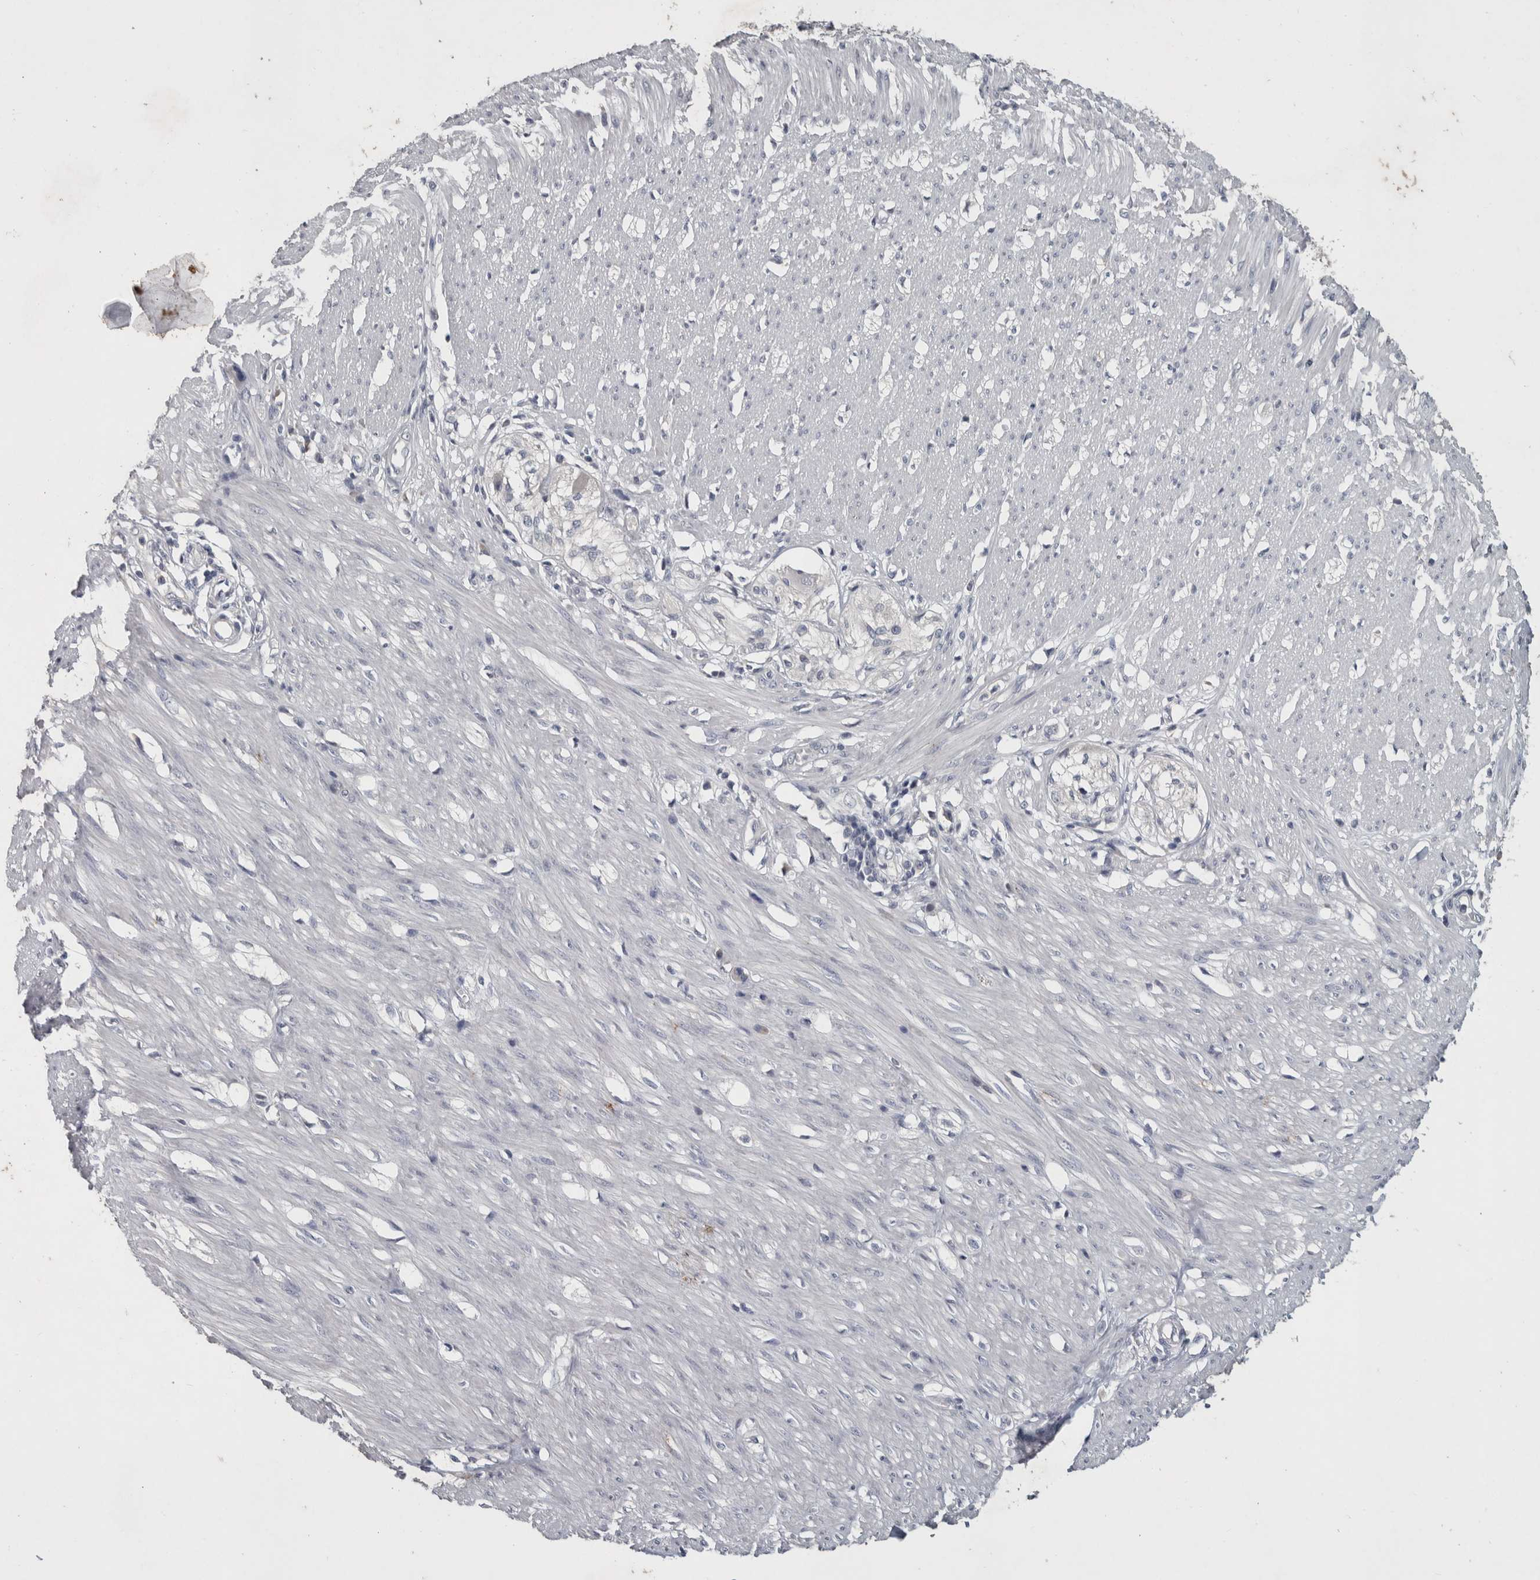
{"staining": {"intensity": "negative", "quantity": "none", "location": "none"}, "tissue": "smooth muscle", "cell_type": "Smooth muscle cells", "image_type": "normal", "snomed": [{"axis": "morphology", "description": "Normal tissue, NOS"}, {"axis": "morphology", "description": "Adenocarcinoma, NOS"}, {"axis": "topography", "description": "Colon"}, {"axis": "topography", "description": "Peripheral nerve tissue"}], "caption": "This is a photomicrograph of IHC staining of benign smooth muscle, which shows no expression in smooth muscle cells.", "gene": "SLC22A11", "patient": {"sex": "male", "age": 14}}